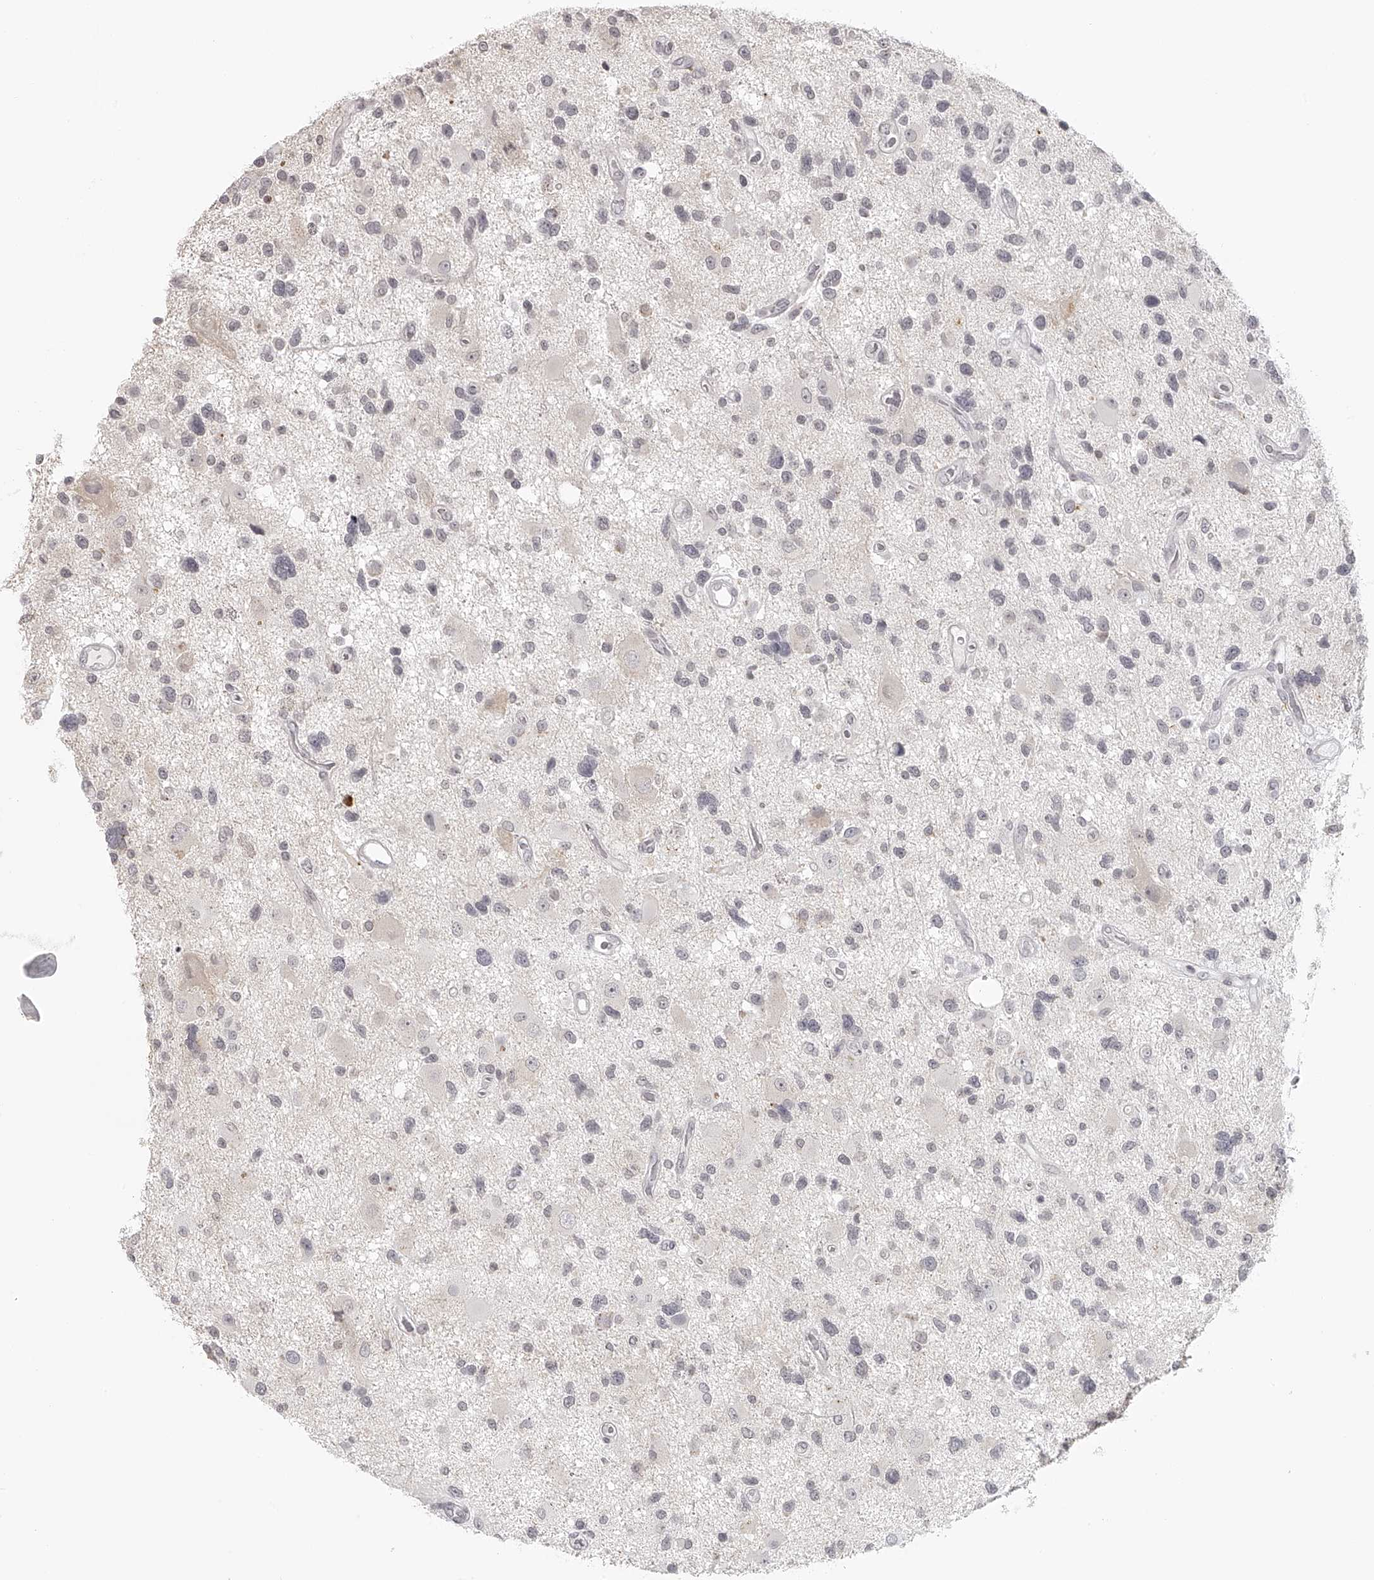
{"staining": {"intensity": "negative", "quantity": "none", "location": "none"}, "tissue": "glioma", "cell_type": "Tumor cells", "image_type": "cancer", "snomed": [{"axis": "morphology", "description": "Glioma, malignant, High grade"}, {"axis": "topography", "description": "Brain"}], "caption": "Immunohistochemical staining of human glioma demonstrates no significant positivity in tumor cells.", "gene": "SEC11C", "patient": {"sex": "male", "age": 33}}